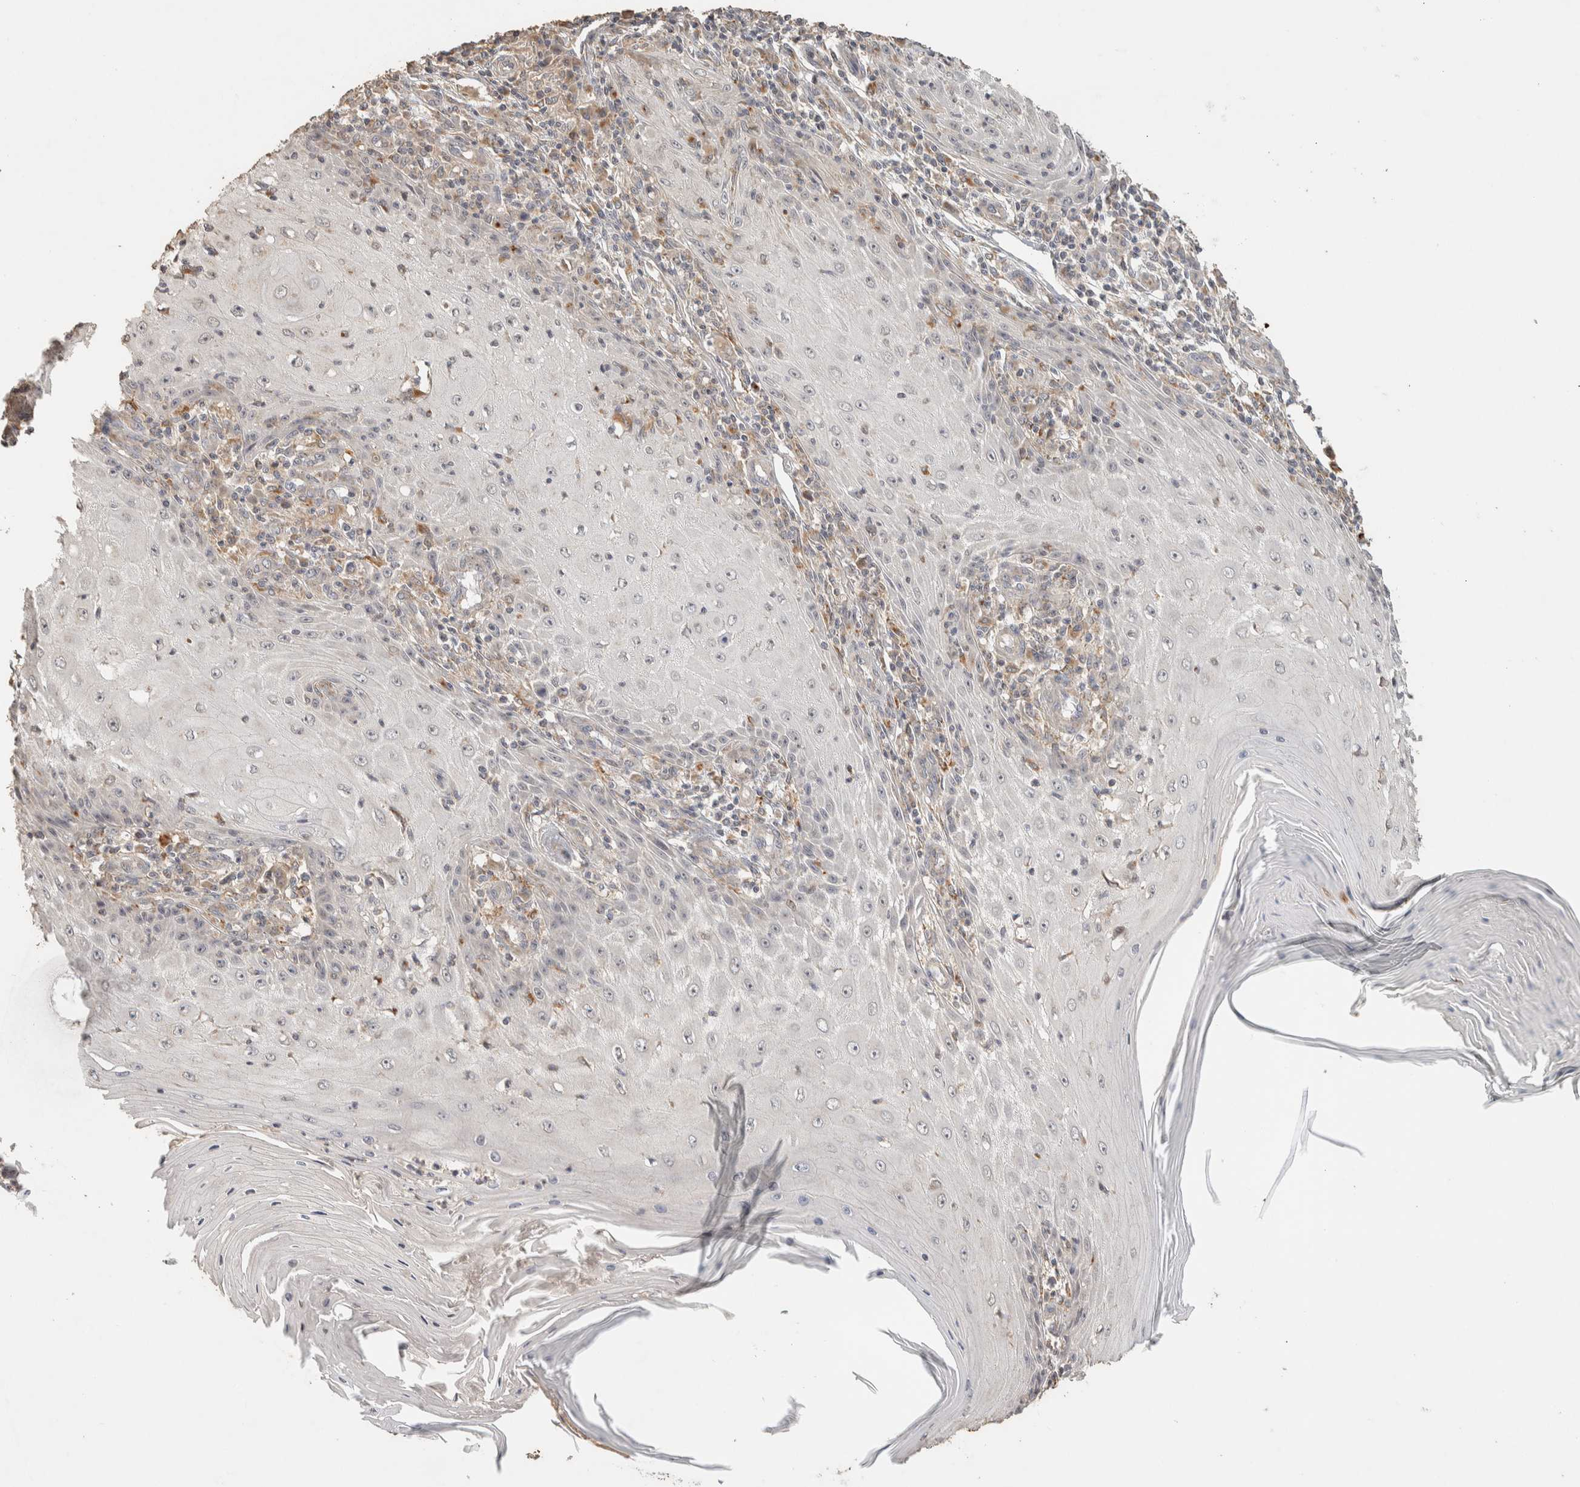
{"staining": {"intensity": "negative", "quantity": "none", "location": "none"}, "tissue": "skin cancer", "cell_type": "Tumor cells", "image_type": "cancer", "snomed": [{"axis": "morphology", "description": "Squamous cell carcinoma, NOS"}, {"axis": "topography", "description": "Skin"}], "caption": "Tumor cells show no significant protein expression in skin squamous cell carcinoma.", "gene": "ITPA", "patient": {"sex": "female", "age": 73}}